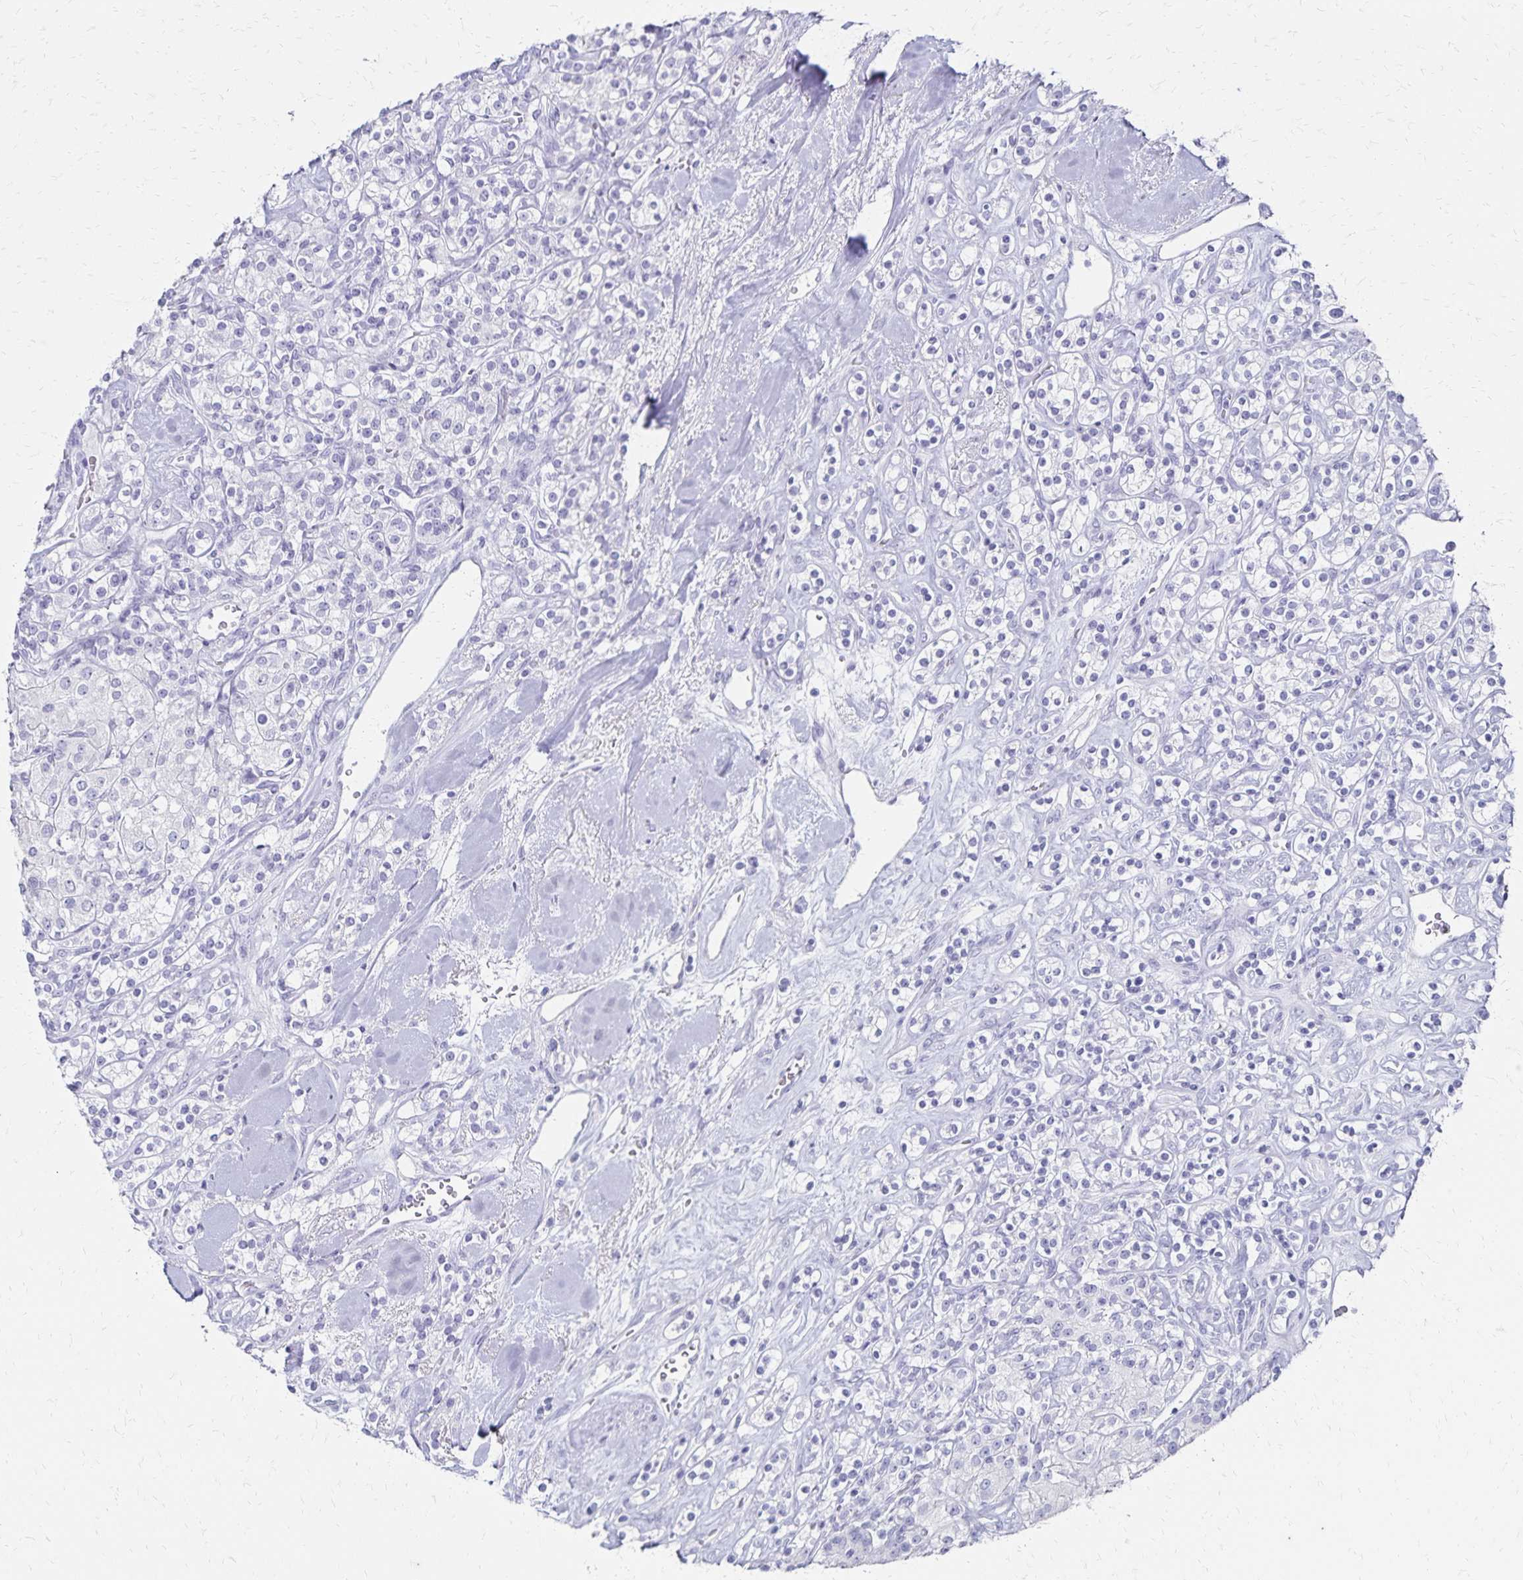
{"staining": {"intensity": "negative", "quantity": "none", "location": "none"}, "tissue": "renal cancer", "cell_type": "Tumor cells", "image_type": "cancer", "snomed": [{"axis": "morphology", "description": "Adenocarcinoma, NOS"}, {"axis": "topography", "description": "Kidney"}], "caption": "Renal cancer was stained to show a protein in brown. There is no significant staining in tumor cells.", "gene": "GIP", "patient": {"sex": "male", "age": 77}}